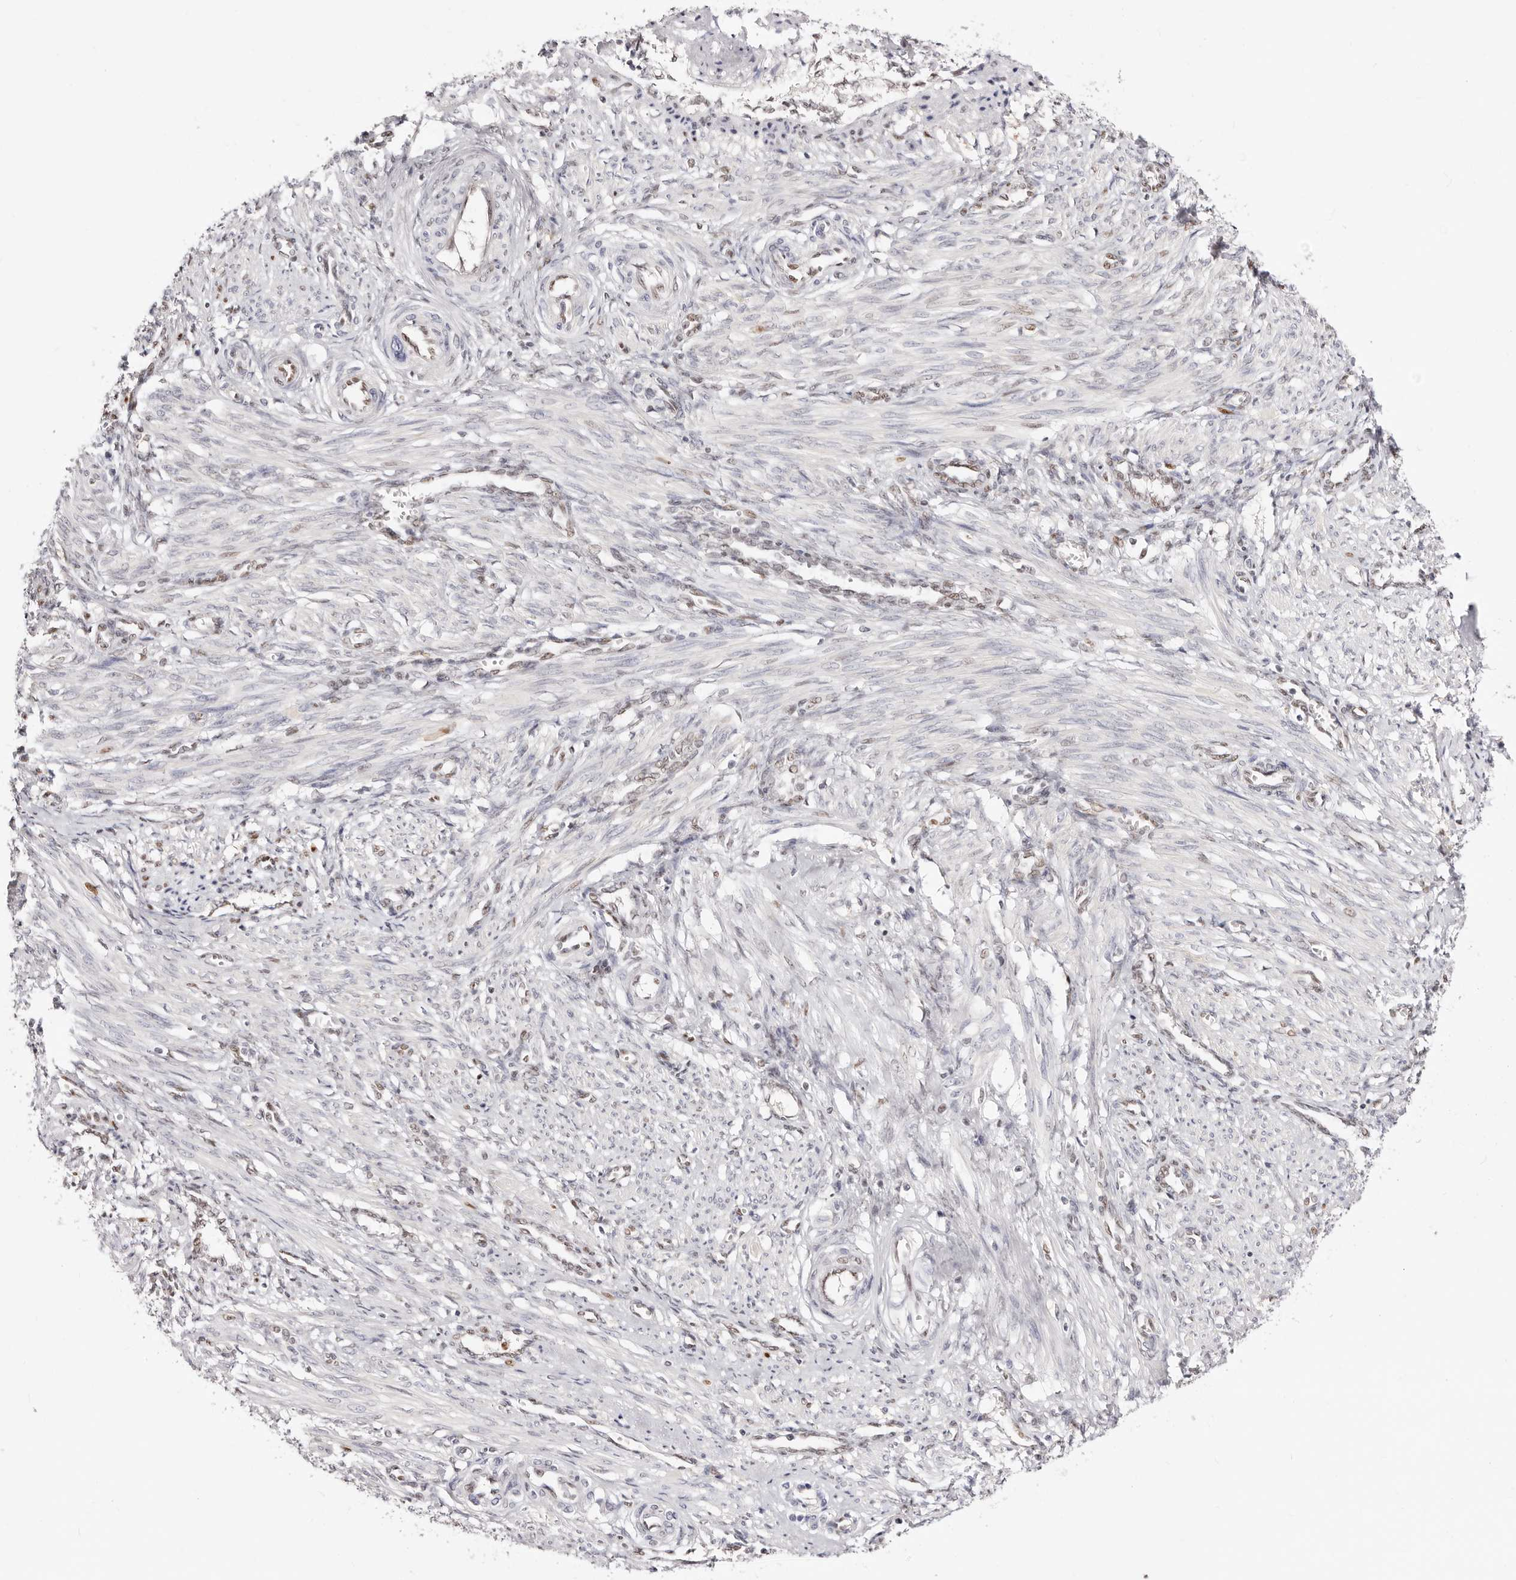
{"staining": {"intensity": "moderate", "quantity": "<25%", "location": "nuclear"}, "tissue": "smooth muscle", "cell_type": "Smooth muscle cells", "image_type": "normal", "snomed": [{"axis": "morphology", "description": "Normal tissue, NOS"}, {"axis": "topography", "description": "Endometrium"}], "caption": "Protein staining demonstrates moderate nuclear staining in about <25% of smooth muscle cells in benign smooth muscle.", "gene": "TKT", "patient": {"sex": "female", "age": 33}}